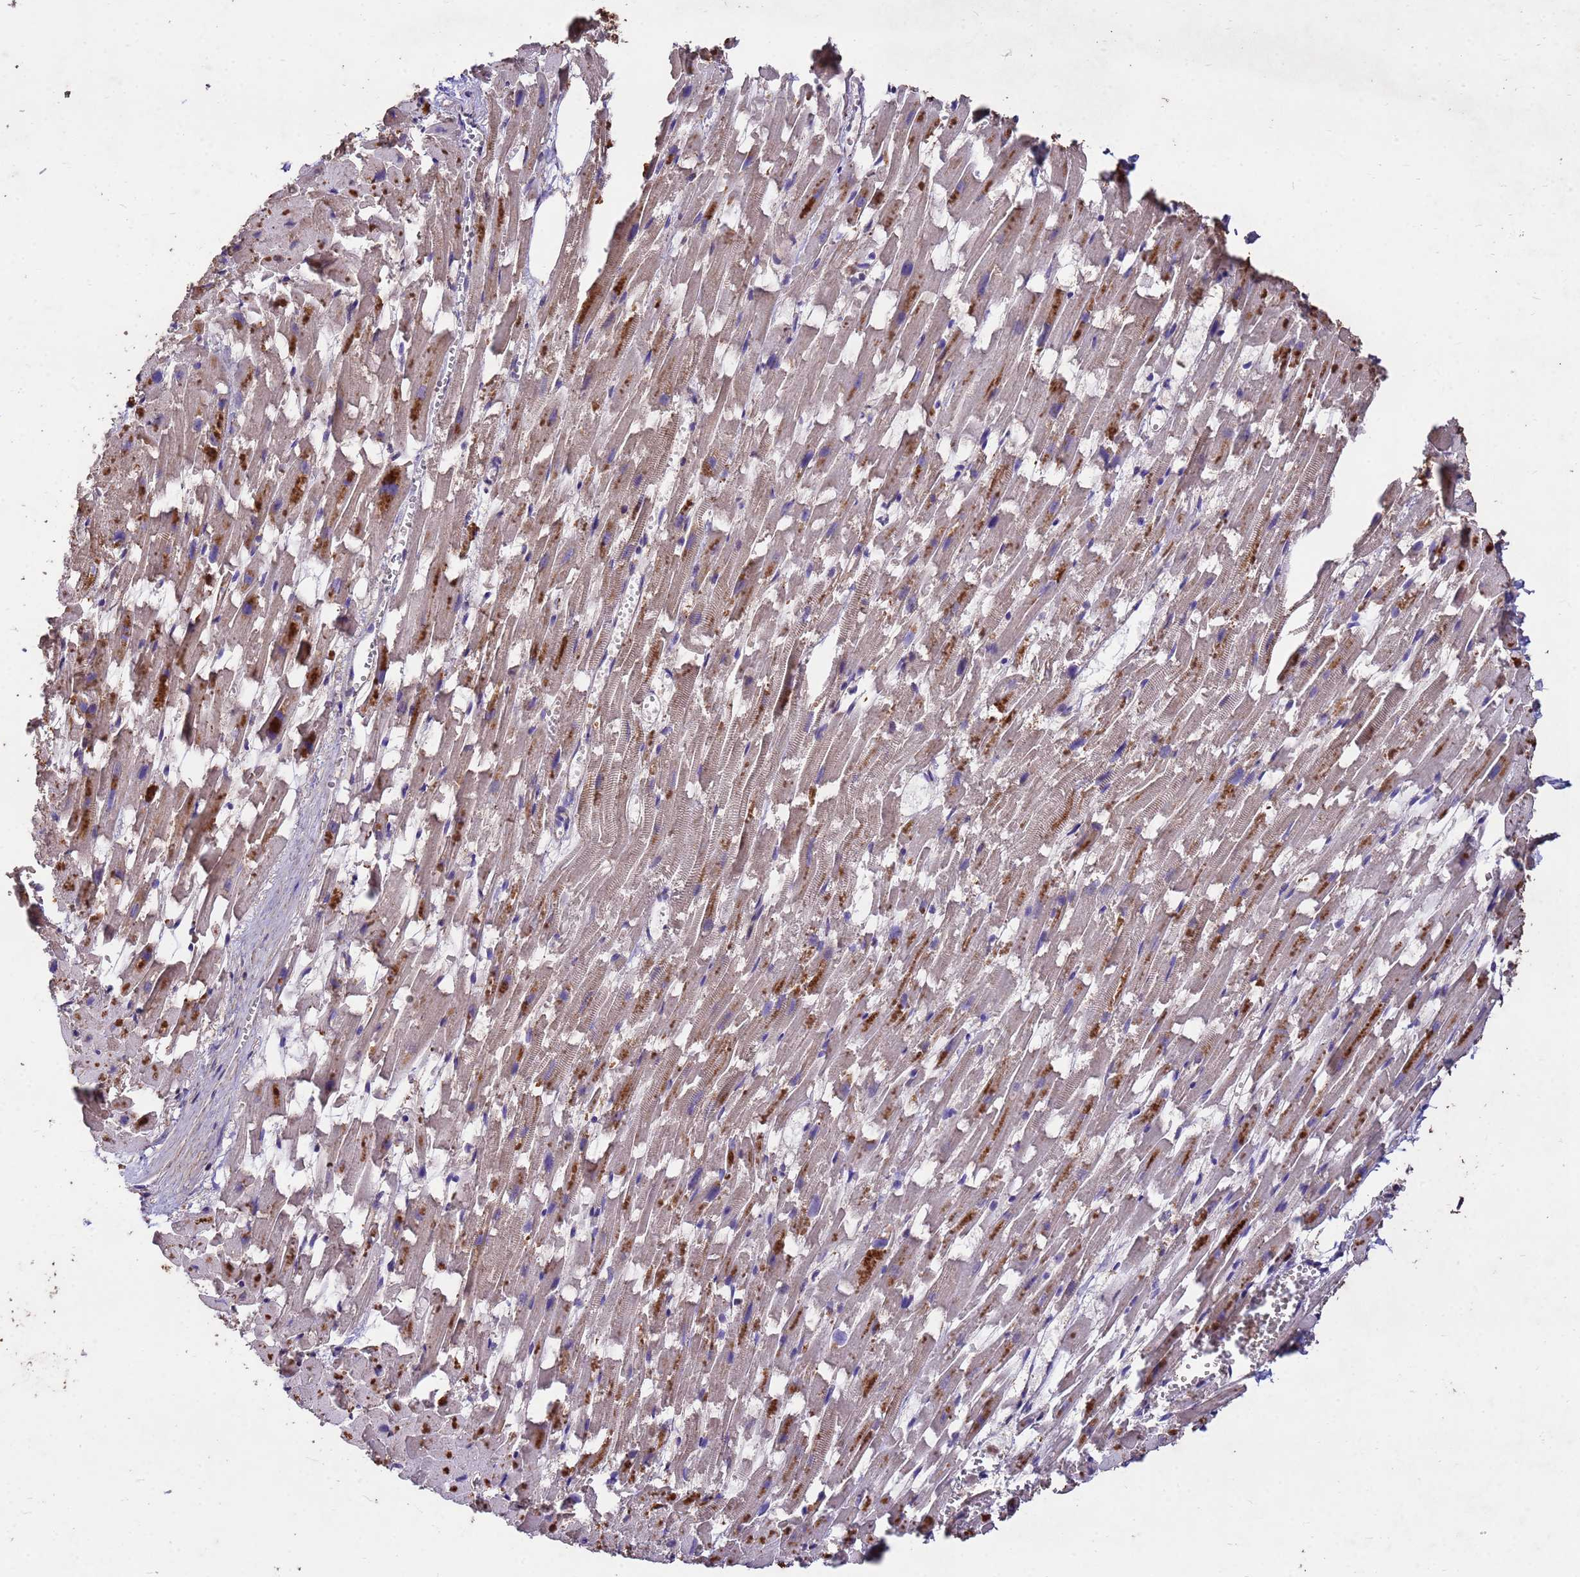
{"staining": {"intensity": "moderate", "quantity": ">75%", "location": "cytoplasmic/membranous"}, "tissue": "heart muscle", "cell_type": "Cardiomyocytes", "image_type": "normal", "snomed": [{"axis": "morphology", "description": "Normal tissue, NOS"}, {"axis": "topography", "description": "Heart"}], "caption": "Cardiomyocytes reveal medium levels of moderate cytoplasmic/membranous staining in approximately >75% of cells in benign human heart muscle.", "gene": "TOR4A", "patient": {"sex": "female", "age": 64}}